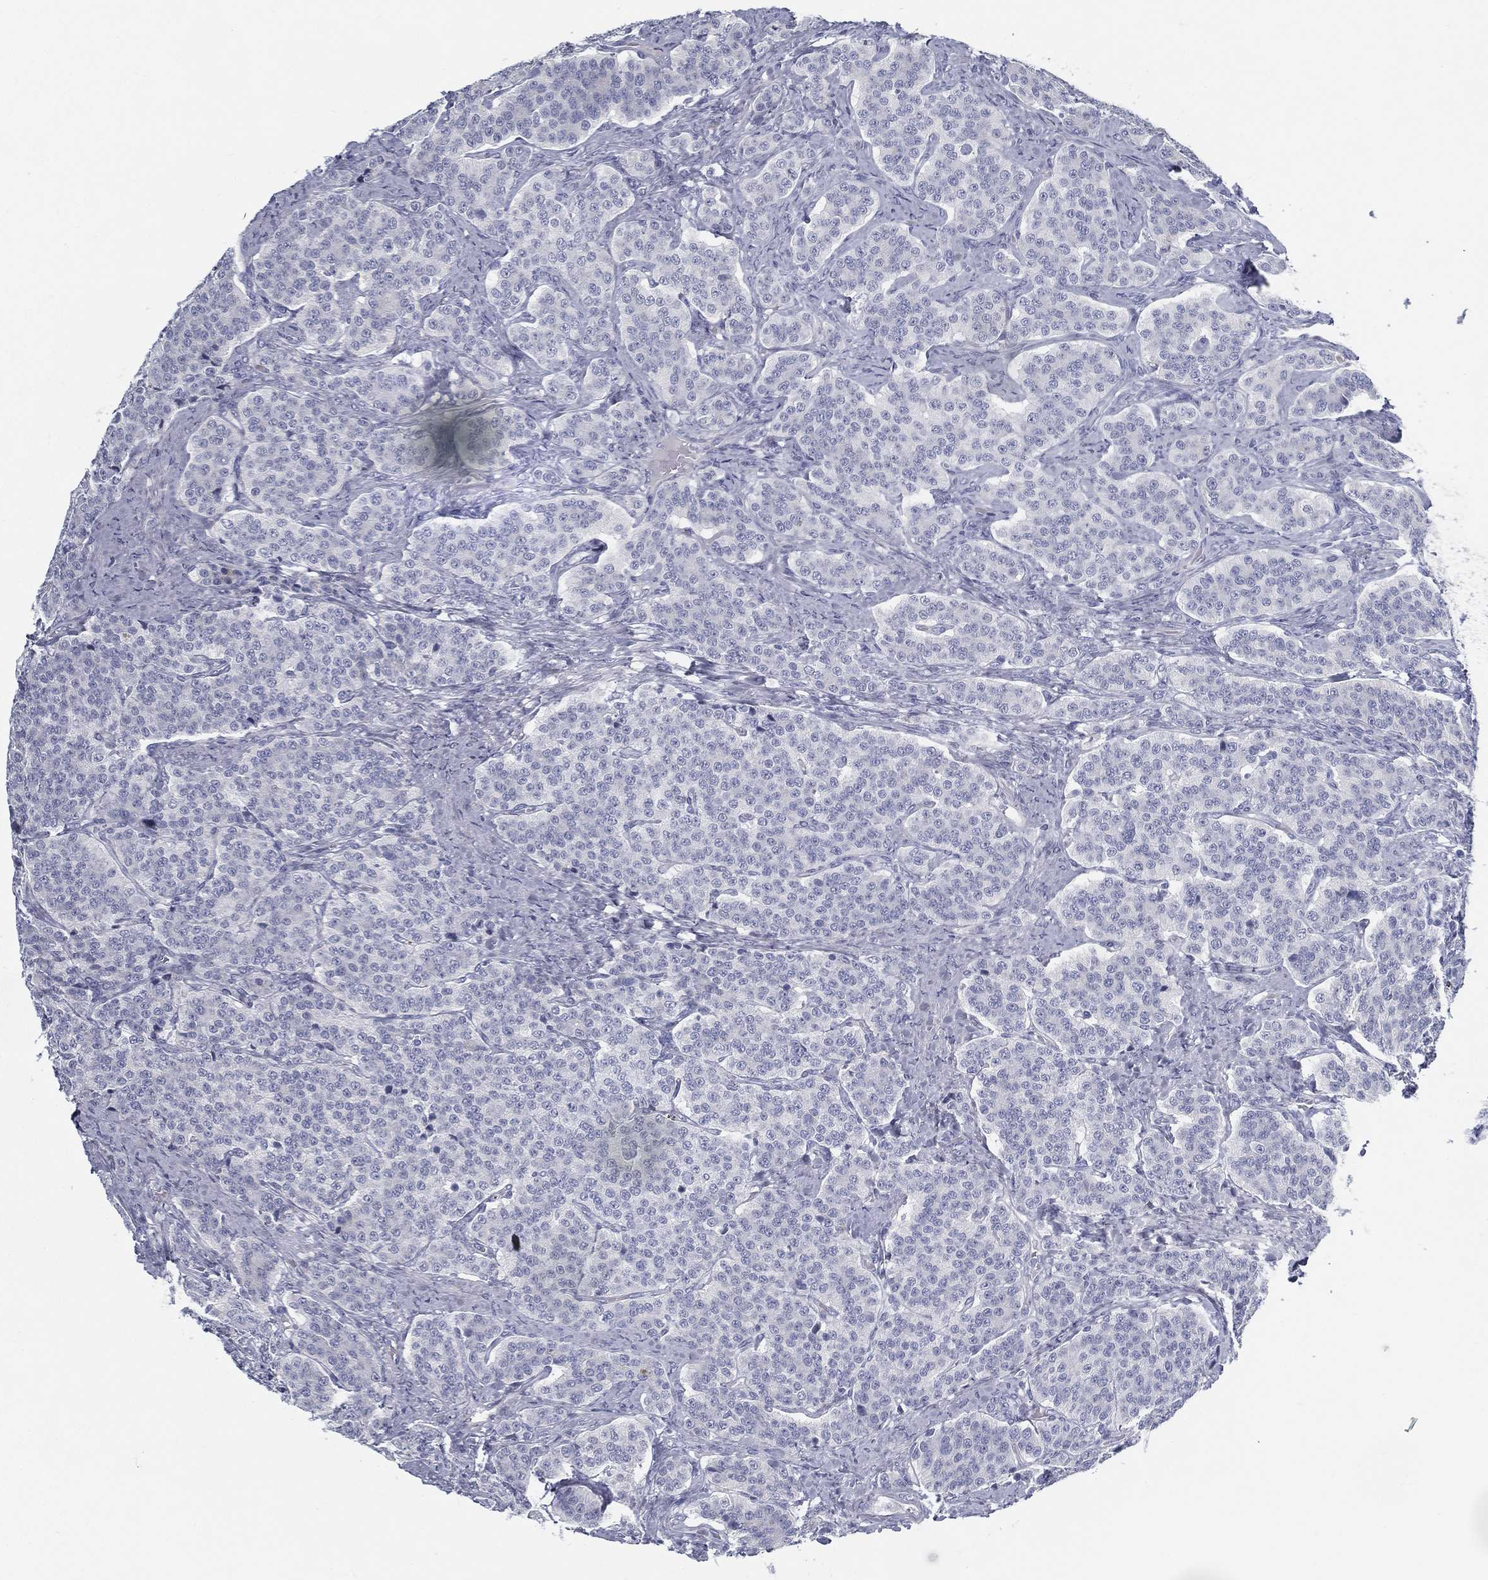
{"staining": {"intensity": "negative", "quantity": "none", "location": "none"}, "tissue": "carcinoid", "cell_type": "Tumor cells", "image_type": "cancer", "snomed": [{"axis": "morphology", "description": "Carcinoid, malignant, NOS"}, {"axis": "topography", "description": "Small intestine"}], "caption": "Immunohistochemical staining of carcinoid (malignant) shows no significant staining in tumor cells.", "gene": "SPPL2C", "patient": {"sex": "female", "age": 58}}